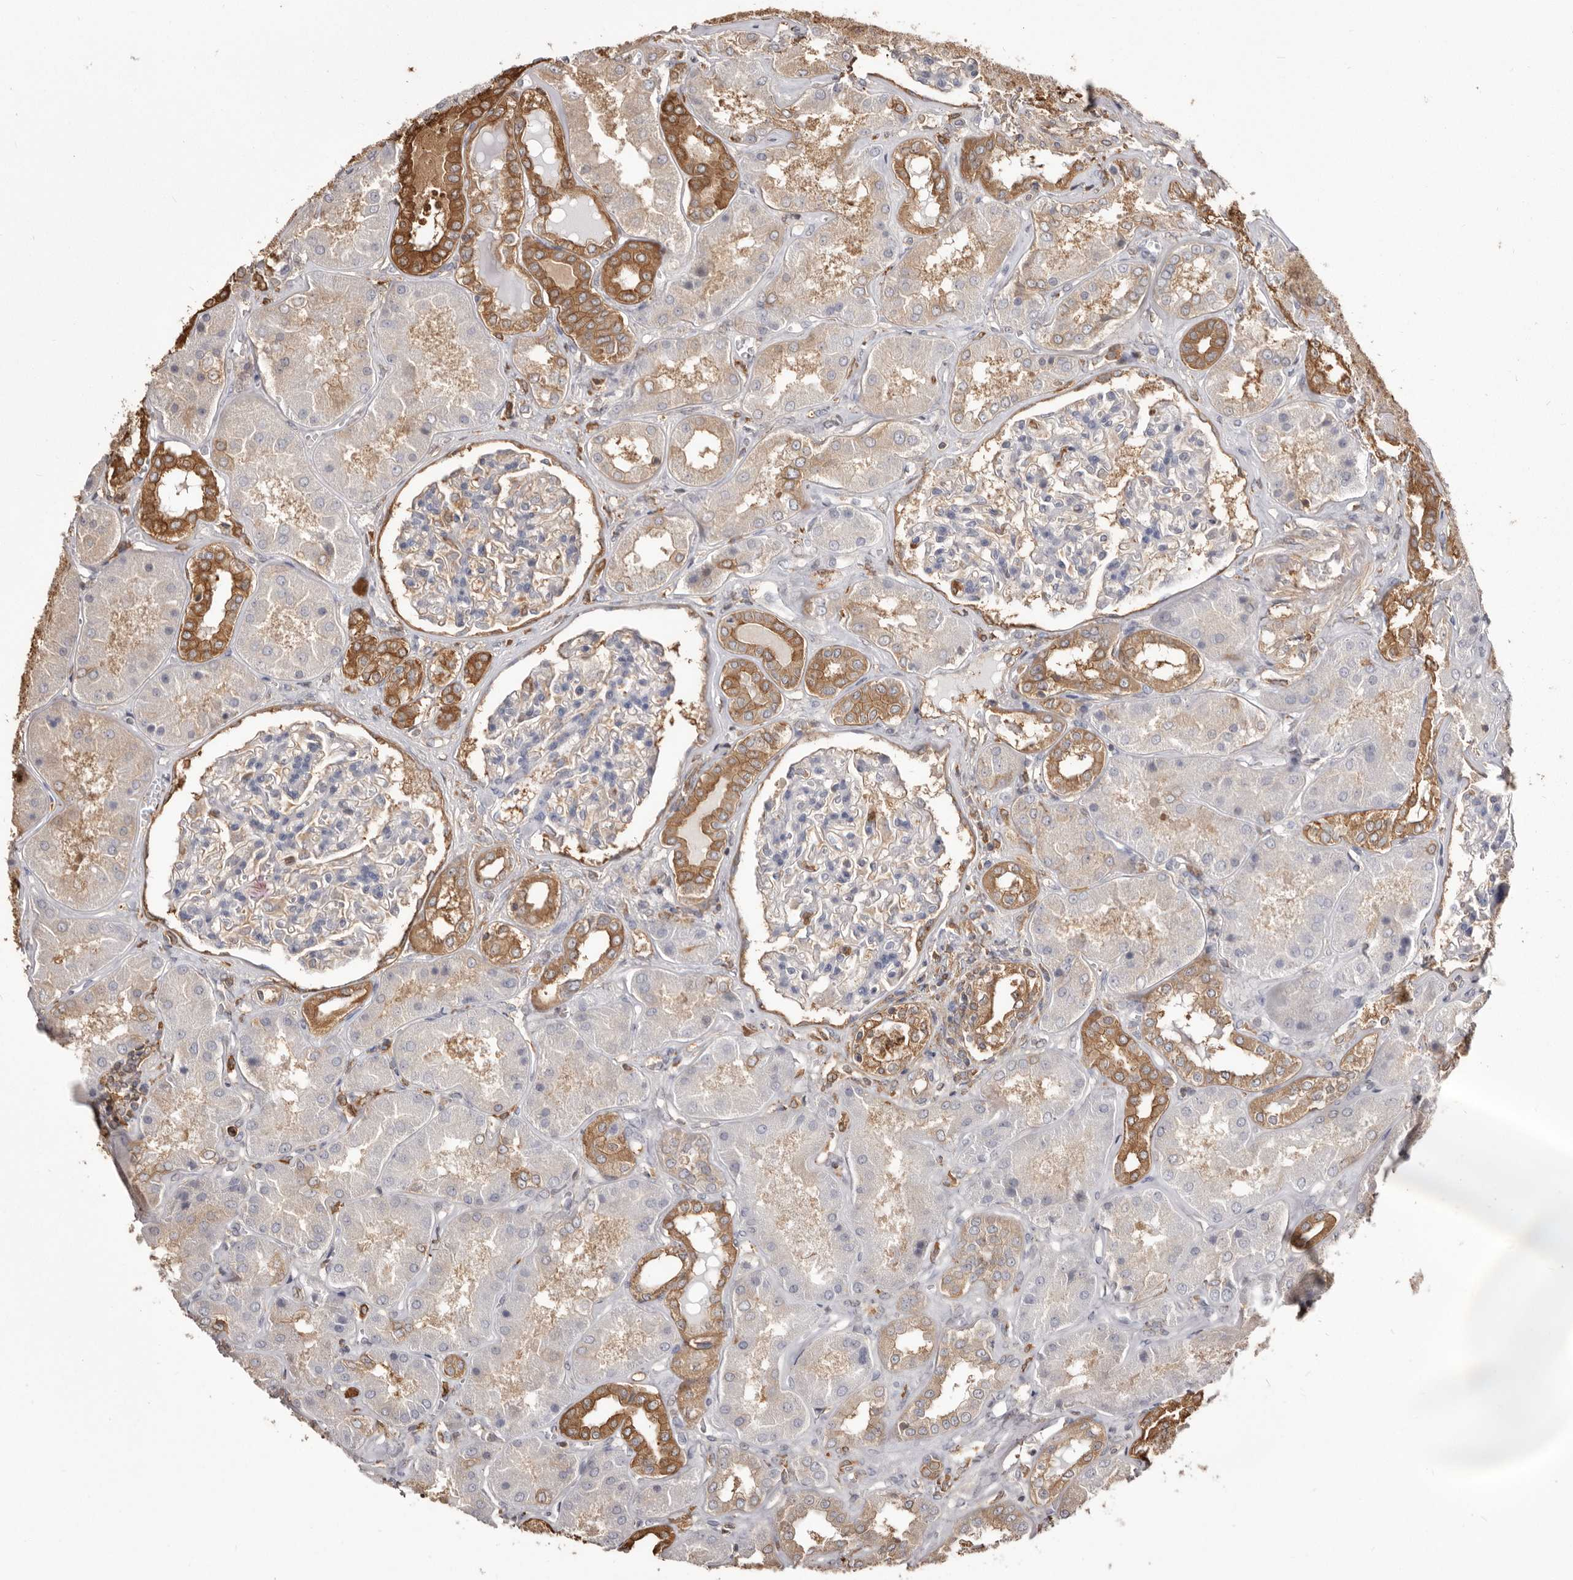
{"staining": {"intensity": "moderate", "quantity": "<25%", "location": "cytoplasmic/membranous"}, "tissue": "kidney", "cell_type": "Cells in glomeruli", "image_type": "normal", "snomed": [{"axis": "morphology", "description": "Normal tissue, NOS"}, {"axis": "topography", "description": "Kidney"}], "caption": "About <25% of cells in glomeruli in normal human kidney show moderate cytoplasmic/membranous protein staining as visualized by brown immunohistochemical staining.", "gene": "PKM", "patient": {"sex": "female", "age": 56}}